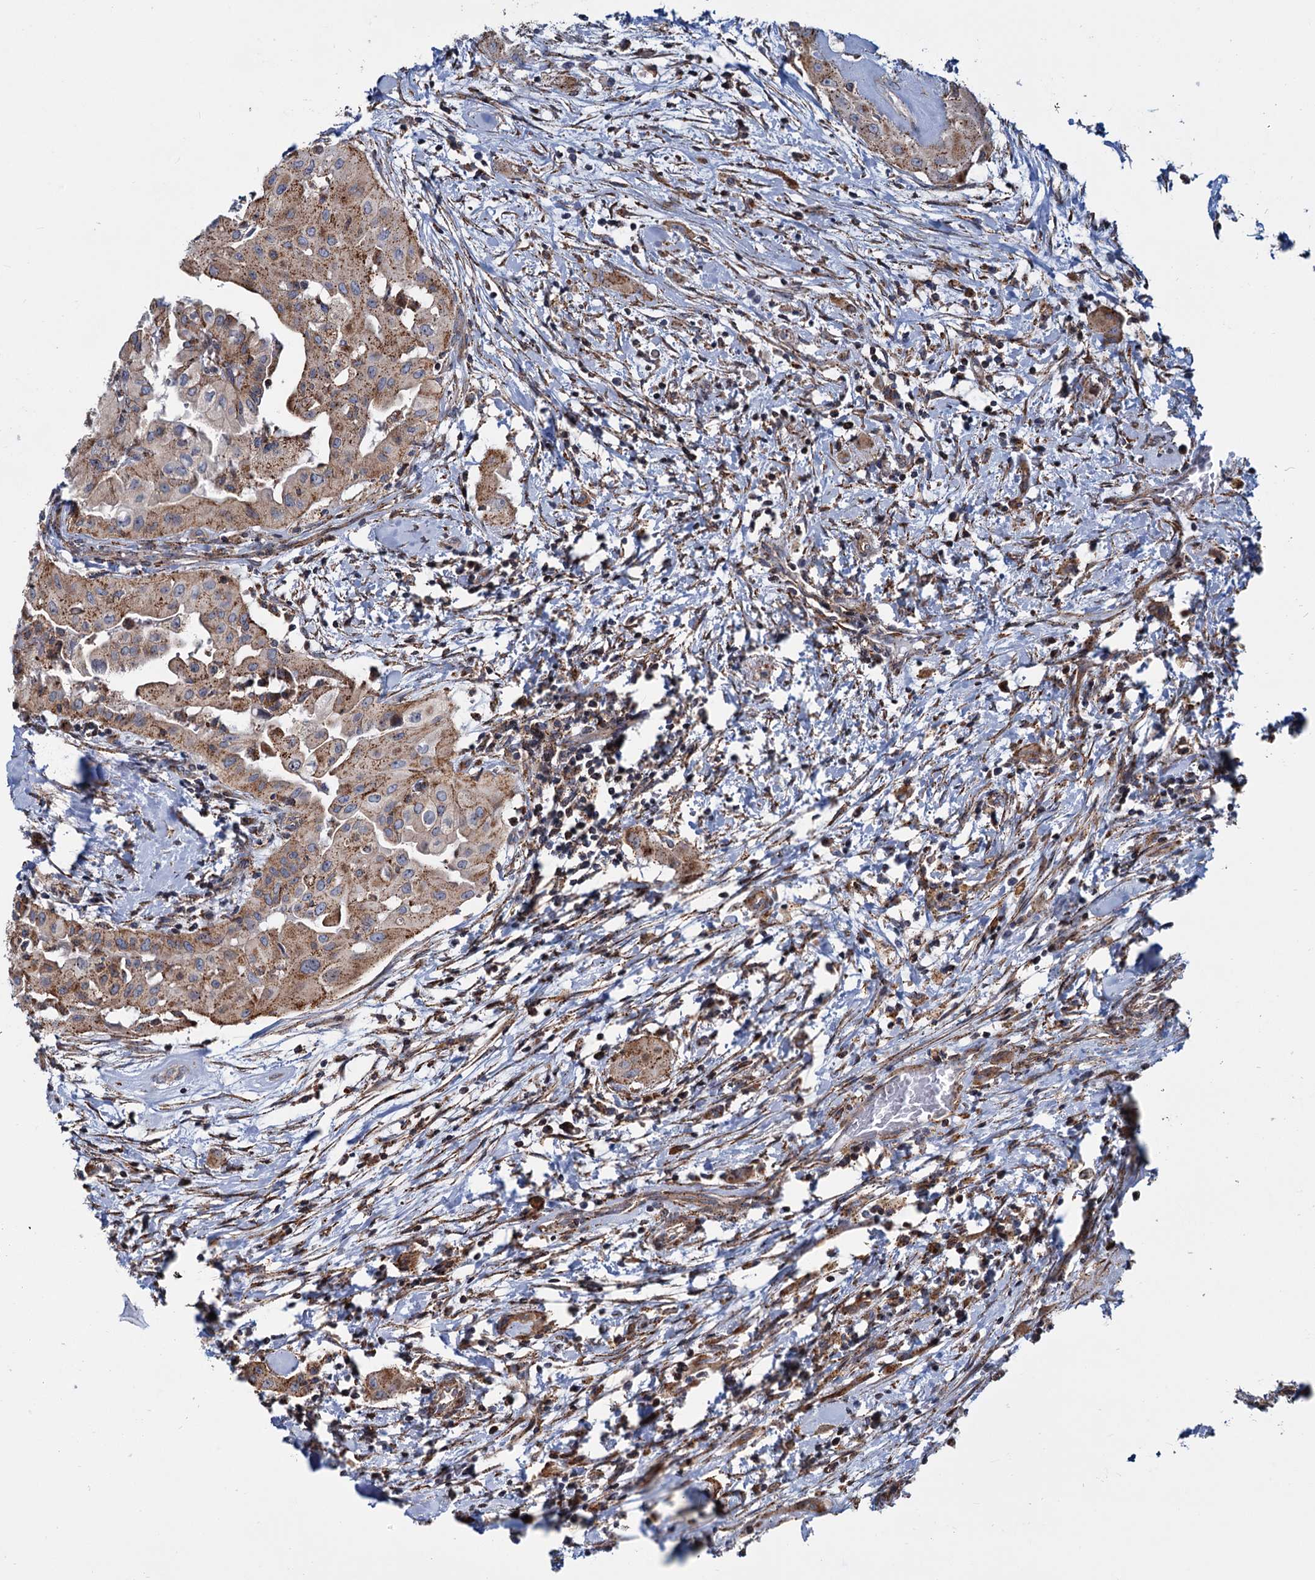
{"staining": {"intensity": "moderate", "quantity": ">75%", "location": "cytoplasmic/membranous"}, "tissue": "thyroid cancer", "cell_type": "Tumor cells", "image_type": "cancer", "snomed": [{"axis": "morphology", "description": "Papillary adenocarcinoma, NOS"}, {"axis": "topography", "description": "Thyroid gland"}], "caption": "A medium amount of moderate cytoplasmic/membranous positivity is appreciated in approximately >75% of tumor cells in papillary adenocarcinoma (thyroid) tissue. (Brightfield microscopy of DAB IHC at high magnification).", "gene": "PSEN1", "patient": {"sex": "female", "age": 59}}